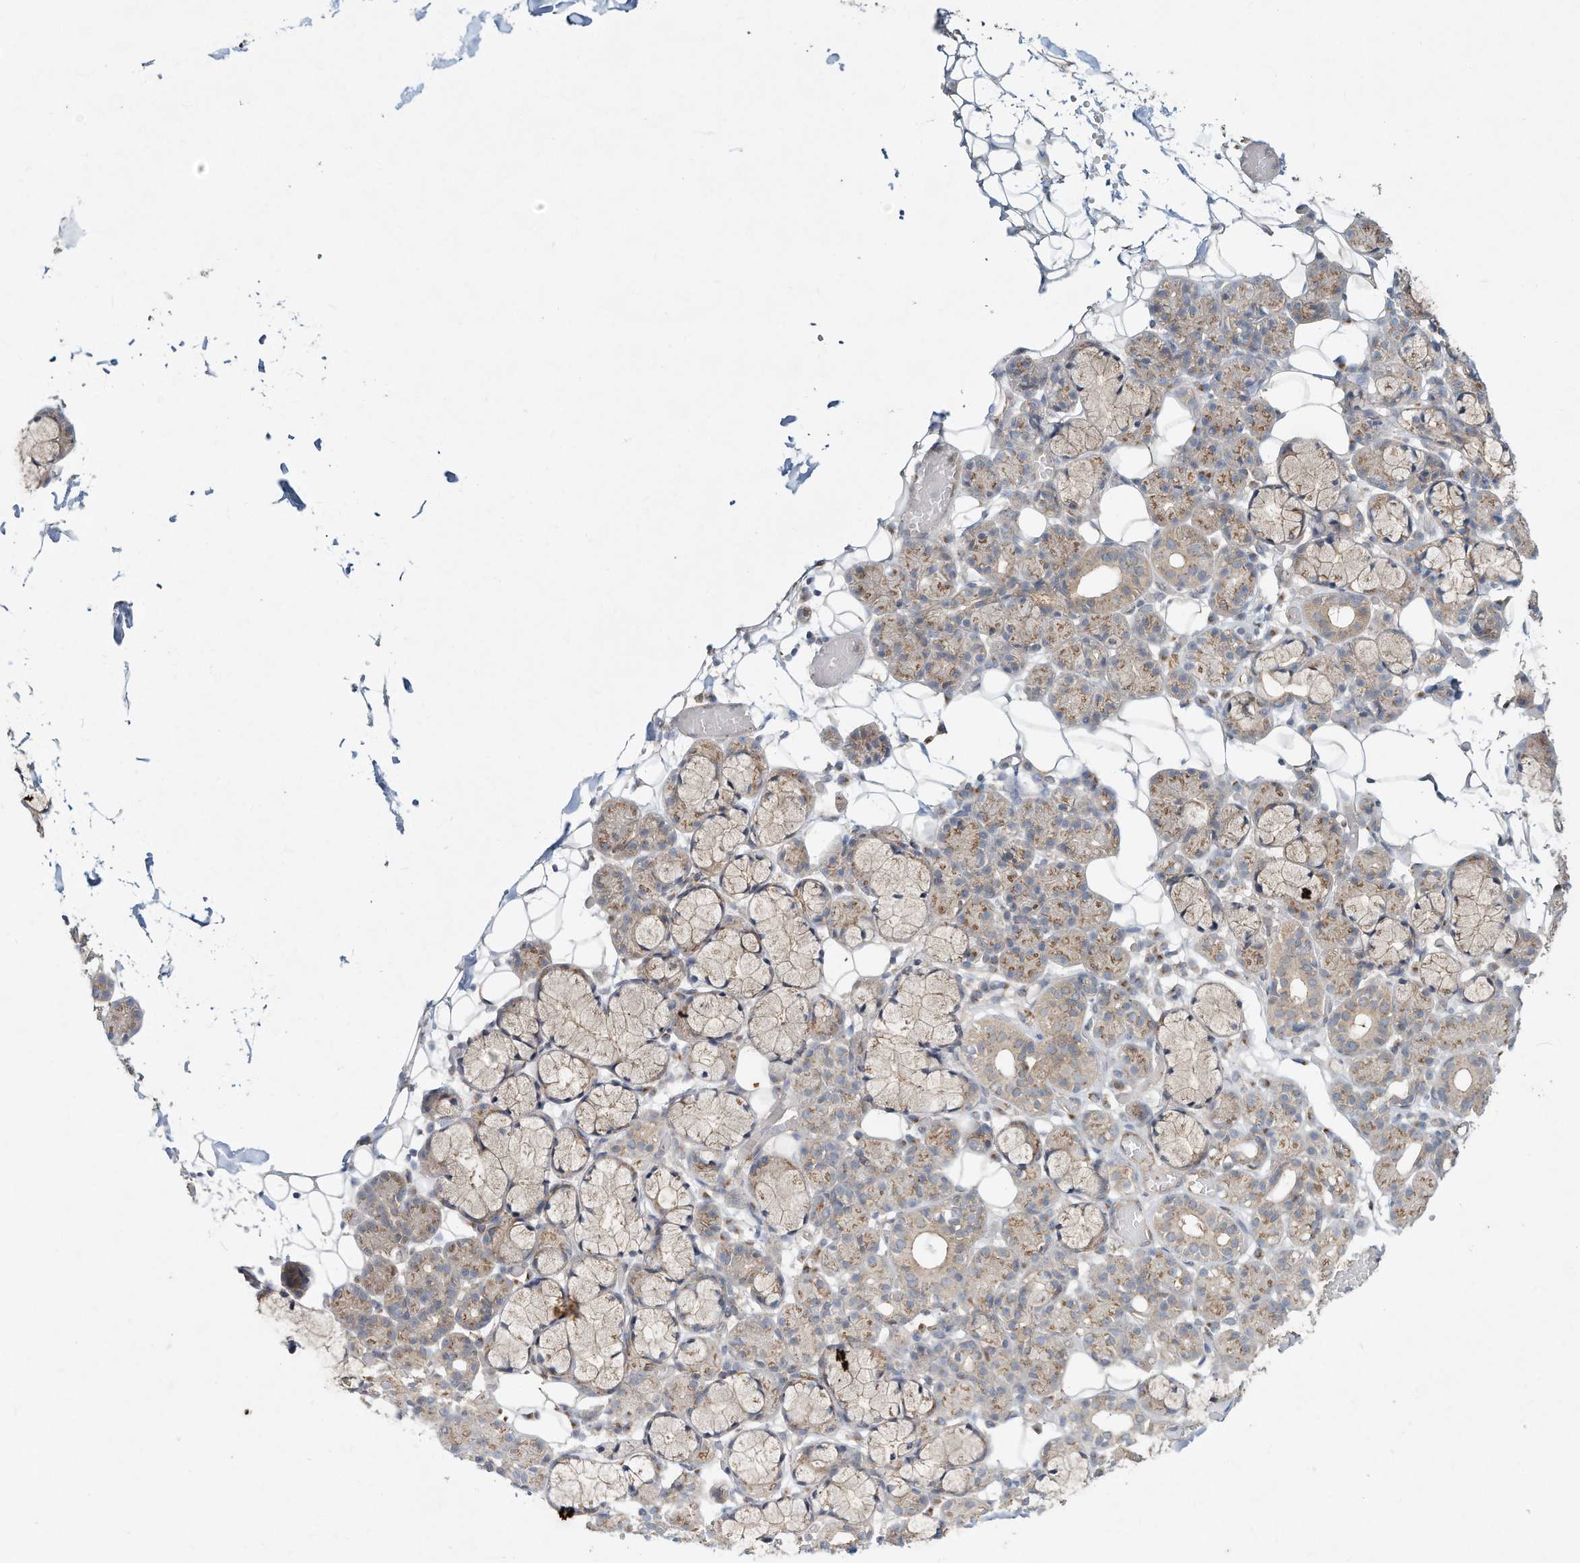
{"staining": {"intensity": "moderate", "quantity": ">75%", "location": "cytoplasmic/membranous"}, "tissue": "salivary gland", "cell_type": "Glandular cells", "image_type": "normal", "snomed": [{"axis": "morphology", "description": "Normal tissue, NOS"}, {"axis": "topography", "description": "Salivary gland"}], "caption": "A photomicrograph of salivary gland stained for a protein reveals moderate cytoplasmic/membranous brown staining in glandular cells. (DAB (3,3'-diaminobenzidine) IHC with brightfield microscopy, high magnification).", "gene": "CUX1", "patient": {"sex": "male", "age": 63}}